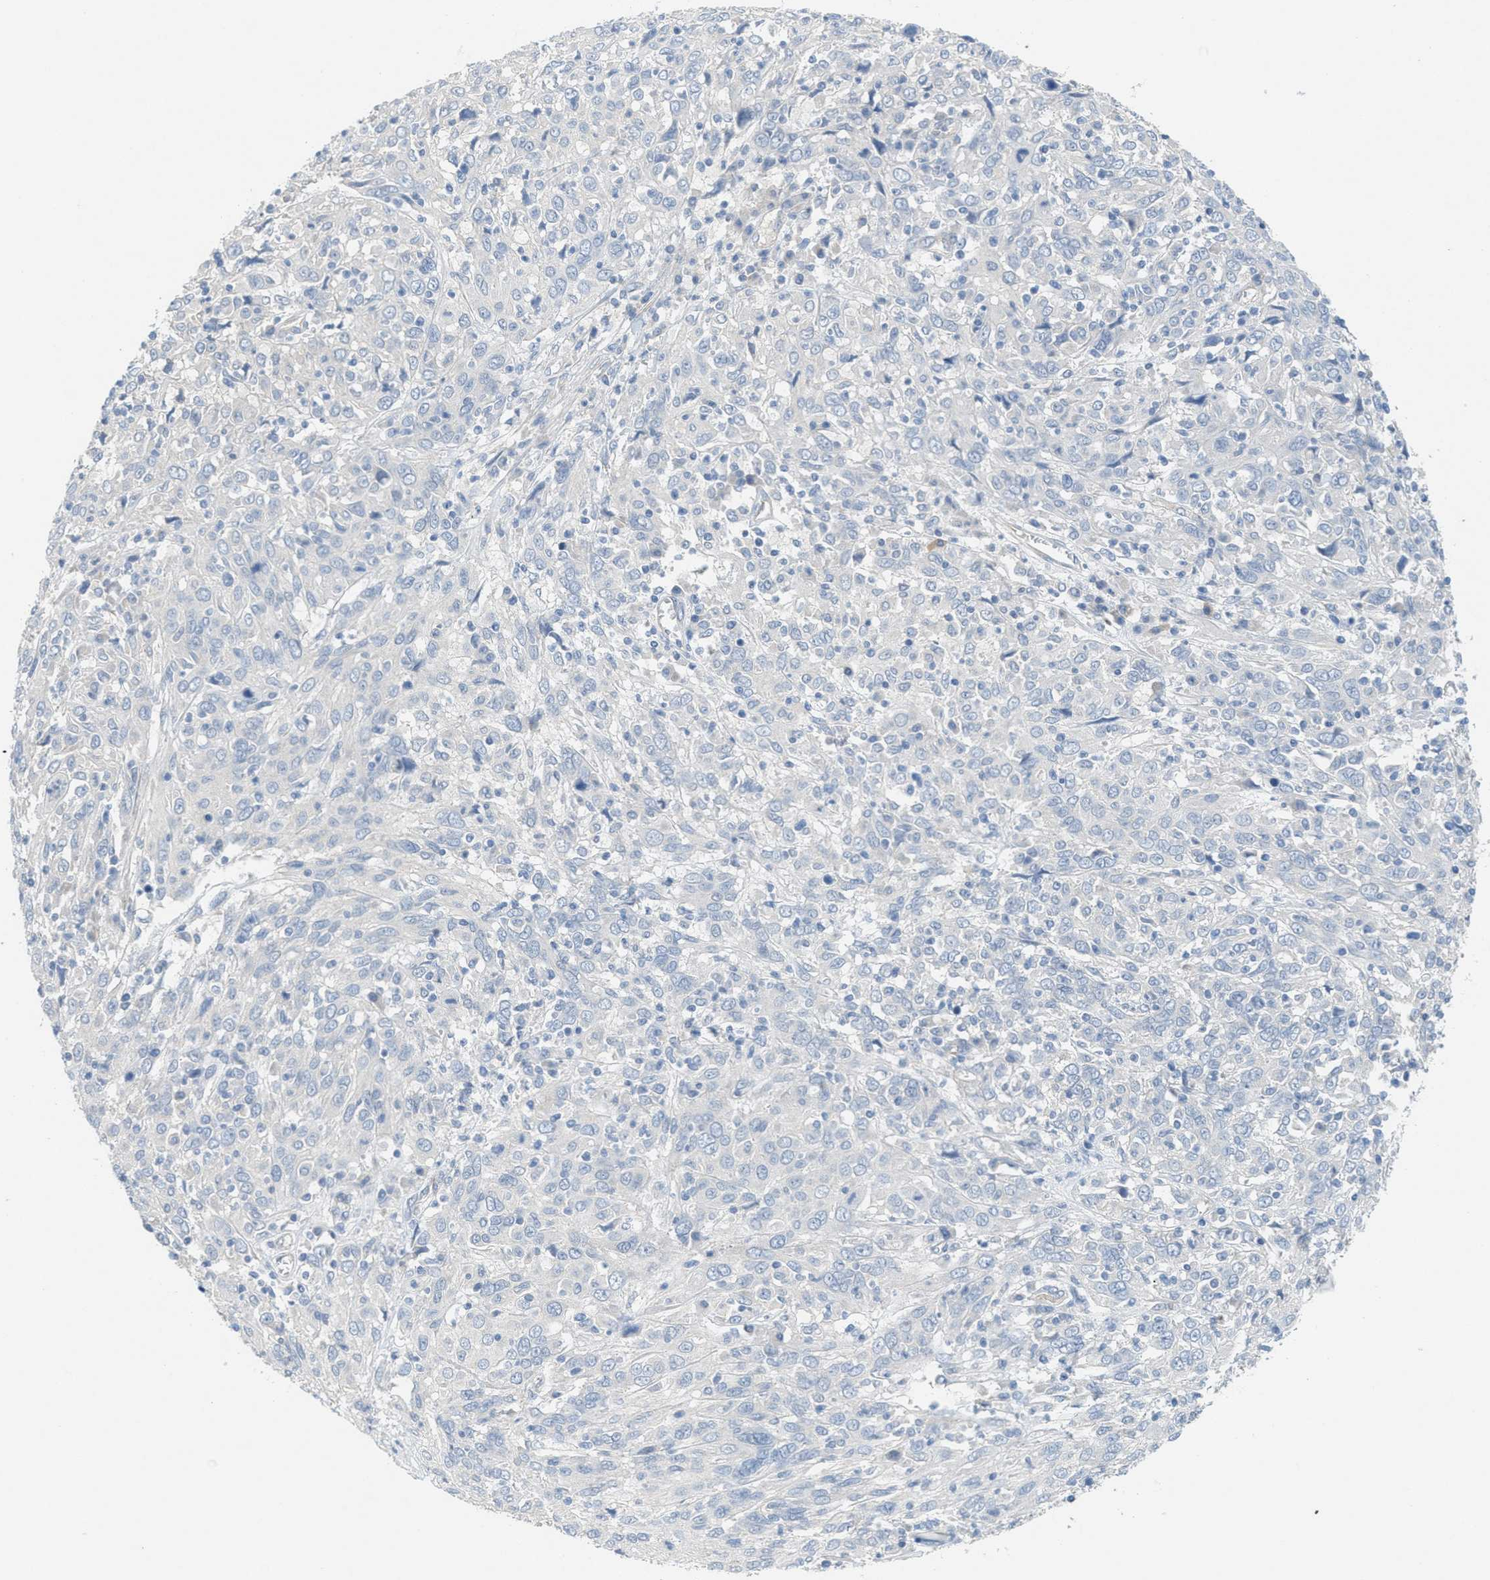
{"staining": {"intensity": "negative", "quantity": "none", "location": "none"}, "tissue": "cervical cancer", "cell_type": "Tumor cells", "image_type": "cancer", "snomed": [{"axis": "morphology", "description": "Squamous cell carcinoma, NOS"}, {"axis": "topography", "description": "Cervix"}], "caption": "High magnification brightfield microscopy of cervical squamous cell carcinoma stained with DAB (3,3'-diaminobenzidine) (brown) and counterstained with hematoxylin (blue): tumor cells show no significant expression. (Brightfield microscopy of DAB IHC at high magnification).", "gene": "ZFYVE9", "patient": {"sex": "female", "age": 46}}